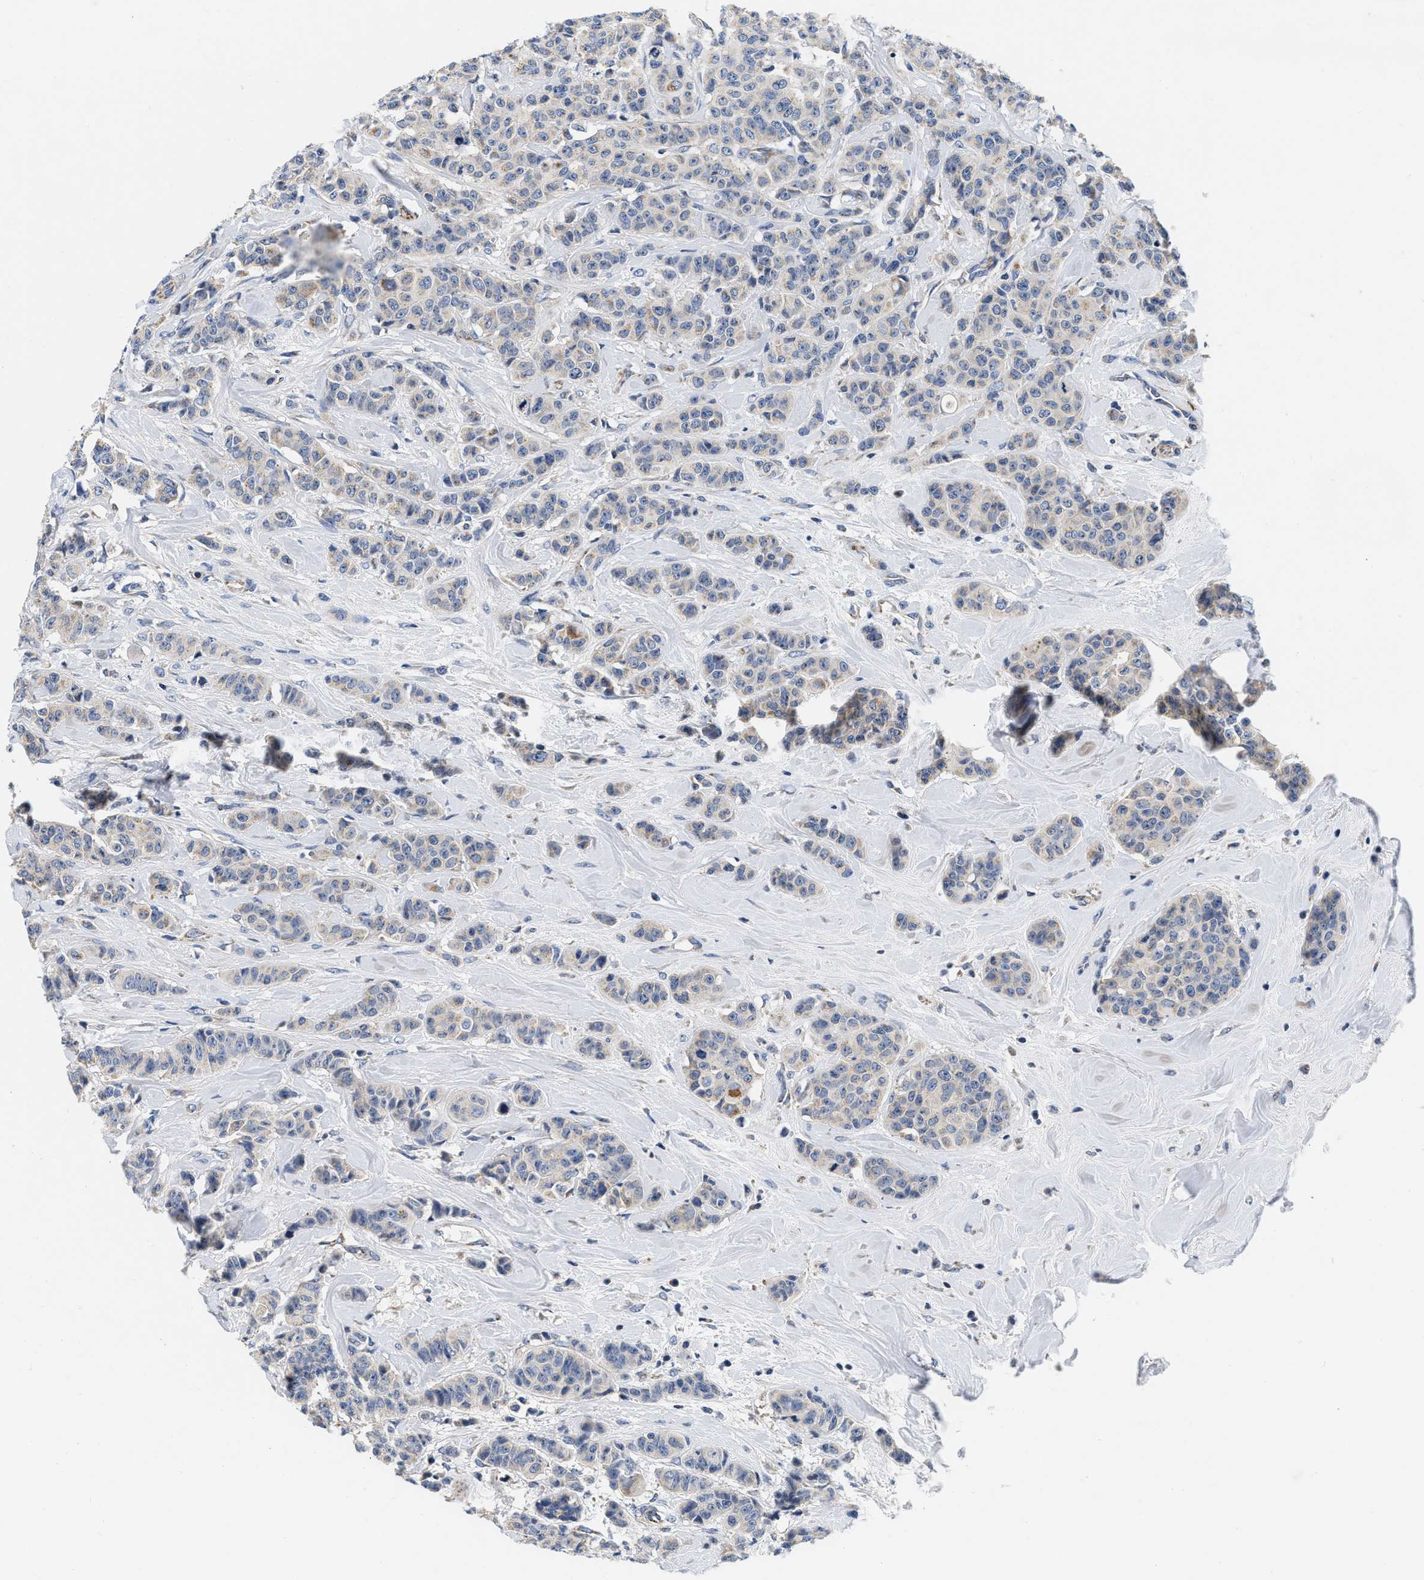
{"staining": {"intensity": "negative", "quantity": "none", "location": "none"}, "tissue": "breast cancer", "cell_type": "Tumor cells", "image_type": "cancer", "snomed": [{"axis": "morphology", "description": "Normal tissue, NOS"}, {"axis": "morphology", "description": "Duct carcinoma"}, {"axis": "topography", "description": "Breast"}], "caption": "Protein analysis of invasive ductal carcinoma (breast) demonstrates no significant expression in tumor cells.", "gene": "PDP1", "patient": {"sex": "female", "age": 40}}